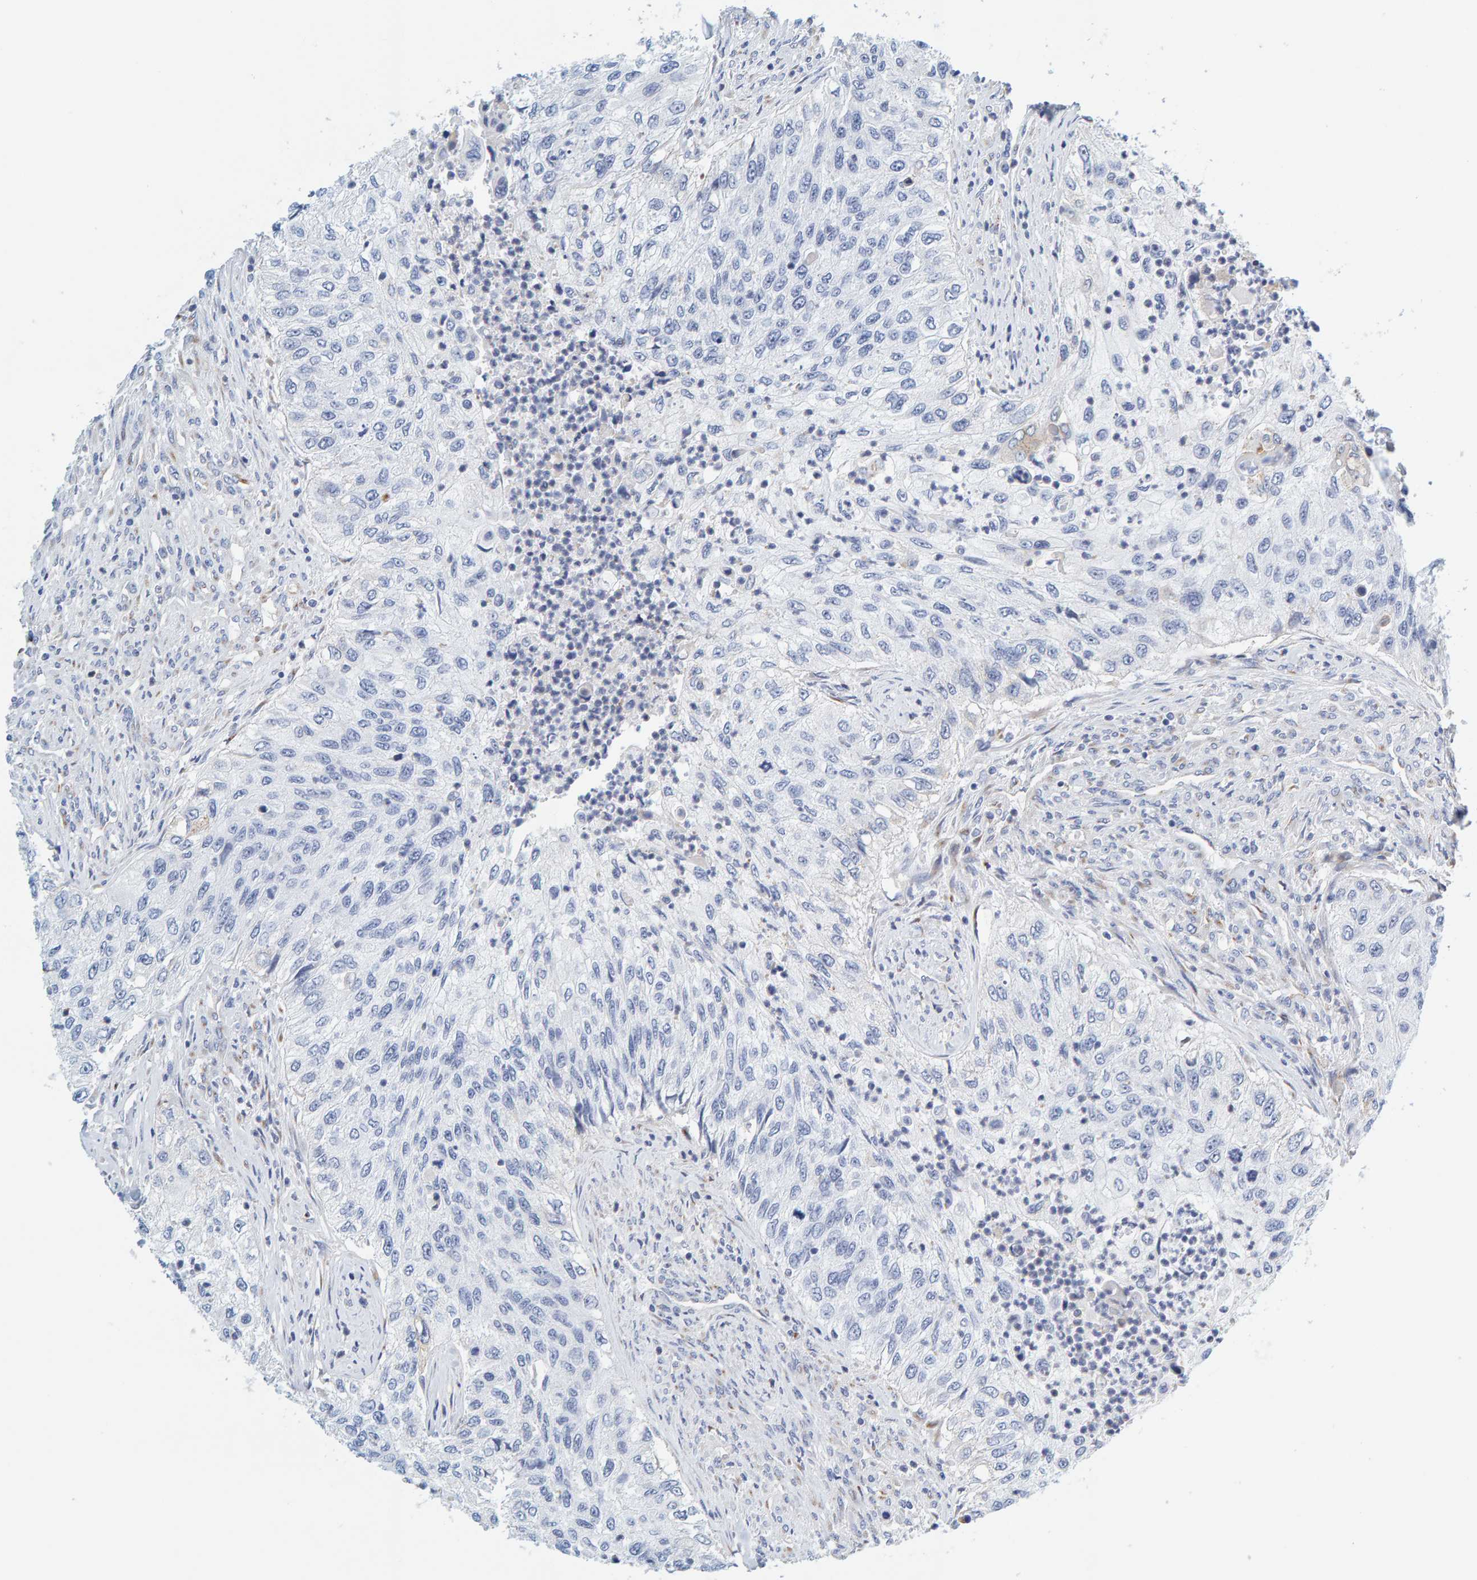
{"staining": {"intensity": "negative", "quantity": "none", "location": "none"}, "tissue": "urothelial cancer", "cell_type": "Tumor cells", "image_type": "cancer", "snomed": [{"axis": "morphology", "description": "Urothelial carcinoma, High grade"}, {"axis": "topography", "description": "Urinary bladder"}], "caption": "The immunohistochemistry histopathology image has no significant expression in tumor cells of urothelial carcinoma (high-grade) tissue.", "gene": "MOG", "patient": {"sex": "female", "age": 60}}